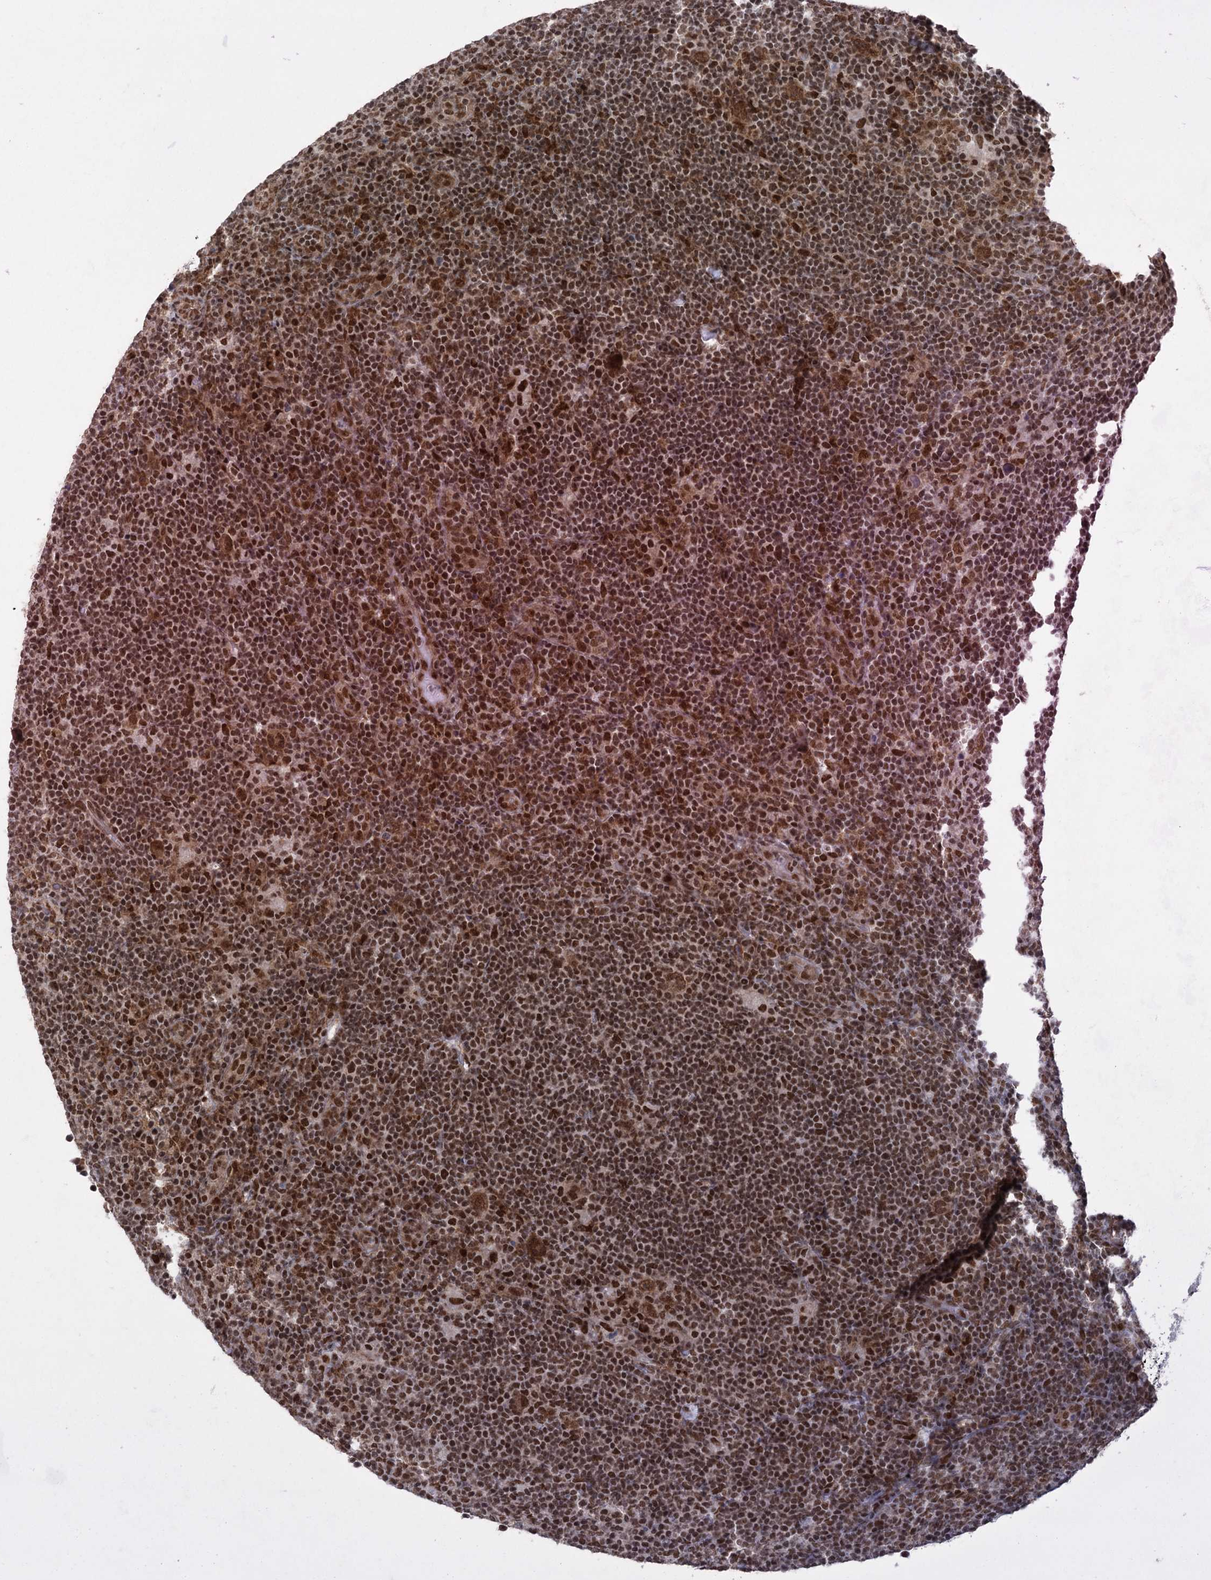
{"staining": {"intensity": "strong", "quantity": ">75%", "location": "nuclear"}, "tissue": "lymphoma", "cell_type": "Tumor cells", "image_type": "cancer", "snomed": [{"axis": "morphology", "description": "Hodgkin's disease, NOS"}, {"axis": "topography", "description": "Lymph node"}], "caption": "Protein staining of Hodgkin's disease tissue shows strong nuclear positivity in about >75% of tumor cells.", "gene": "ZCCHC8", "patient": {"sex": "female", "age": 57}}